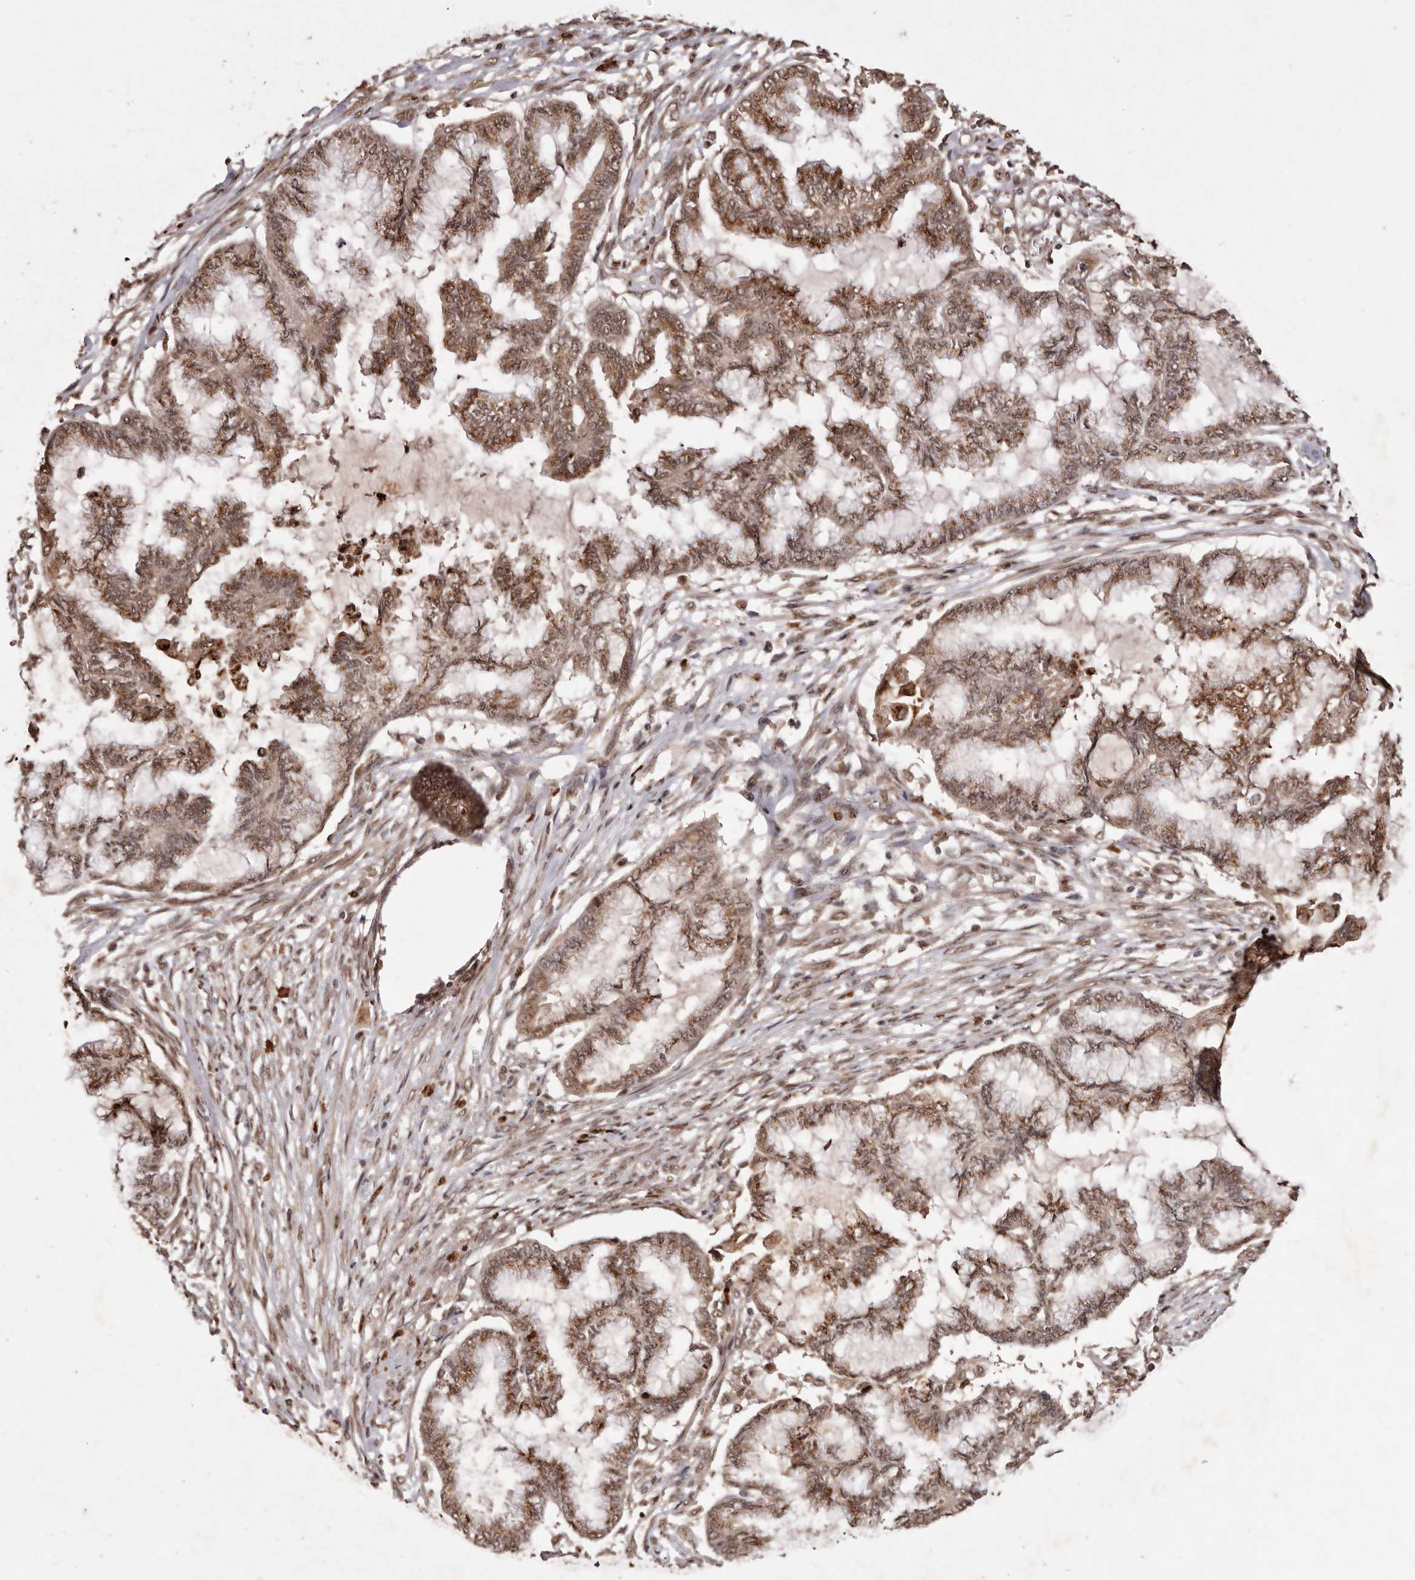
{"staining": {"intensity": "moderate", "quantity": ">75%", "location": "cytoplasmic/membranous,nuclear"}, "tissue": "endometrial cancer", "cell_type": "Tumor cells", "image_type": "cancer", "snomed": [{"axis": "morphology", "description": "Adenocarcinoma, NOS"}, {"axis": "topography", "description": "Endometrium"}], "caption": "Protein expression analysis of adenocarcinoma (endometrial) displays moderate cytoplasmic/membranous and nuclear positivity in approximately >75% of tumor cells.", "gene": "NOTCH1", "patient": {"sex": "female", "age": 86}}